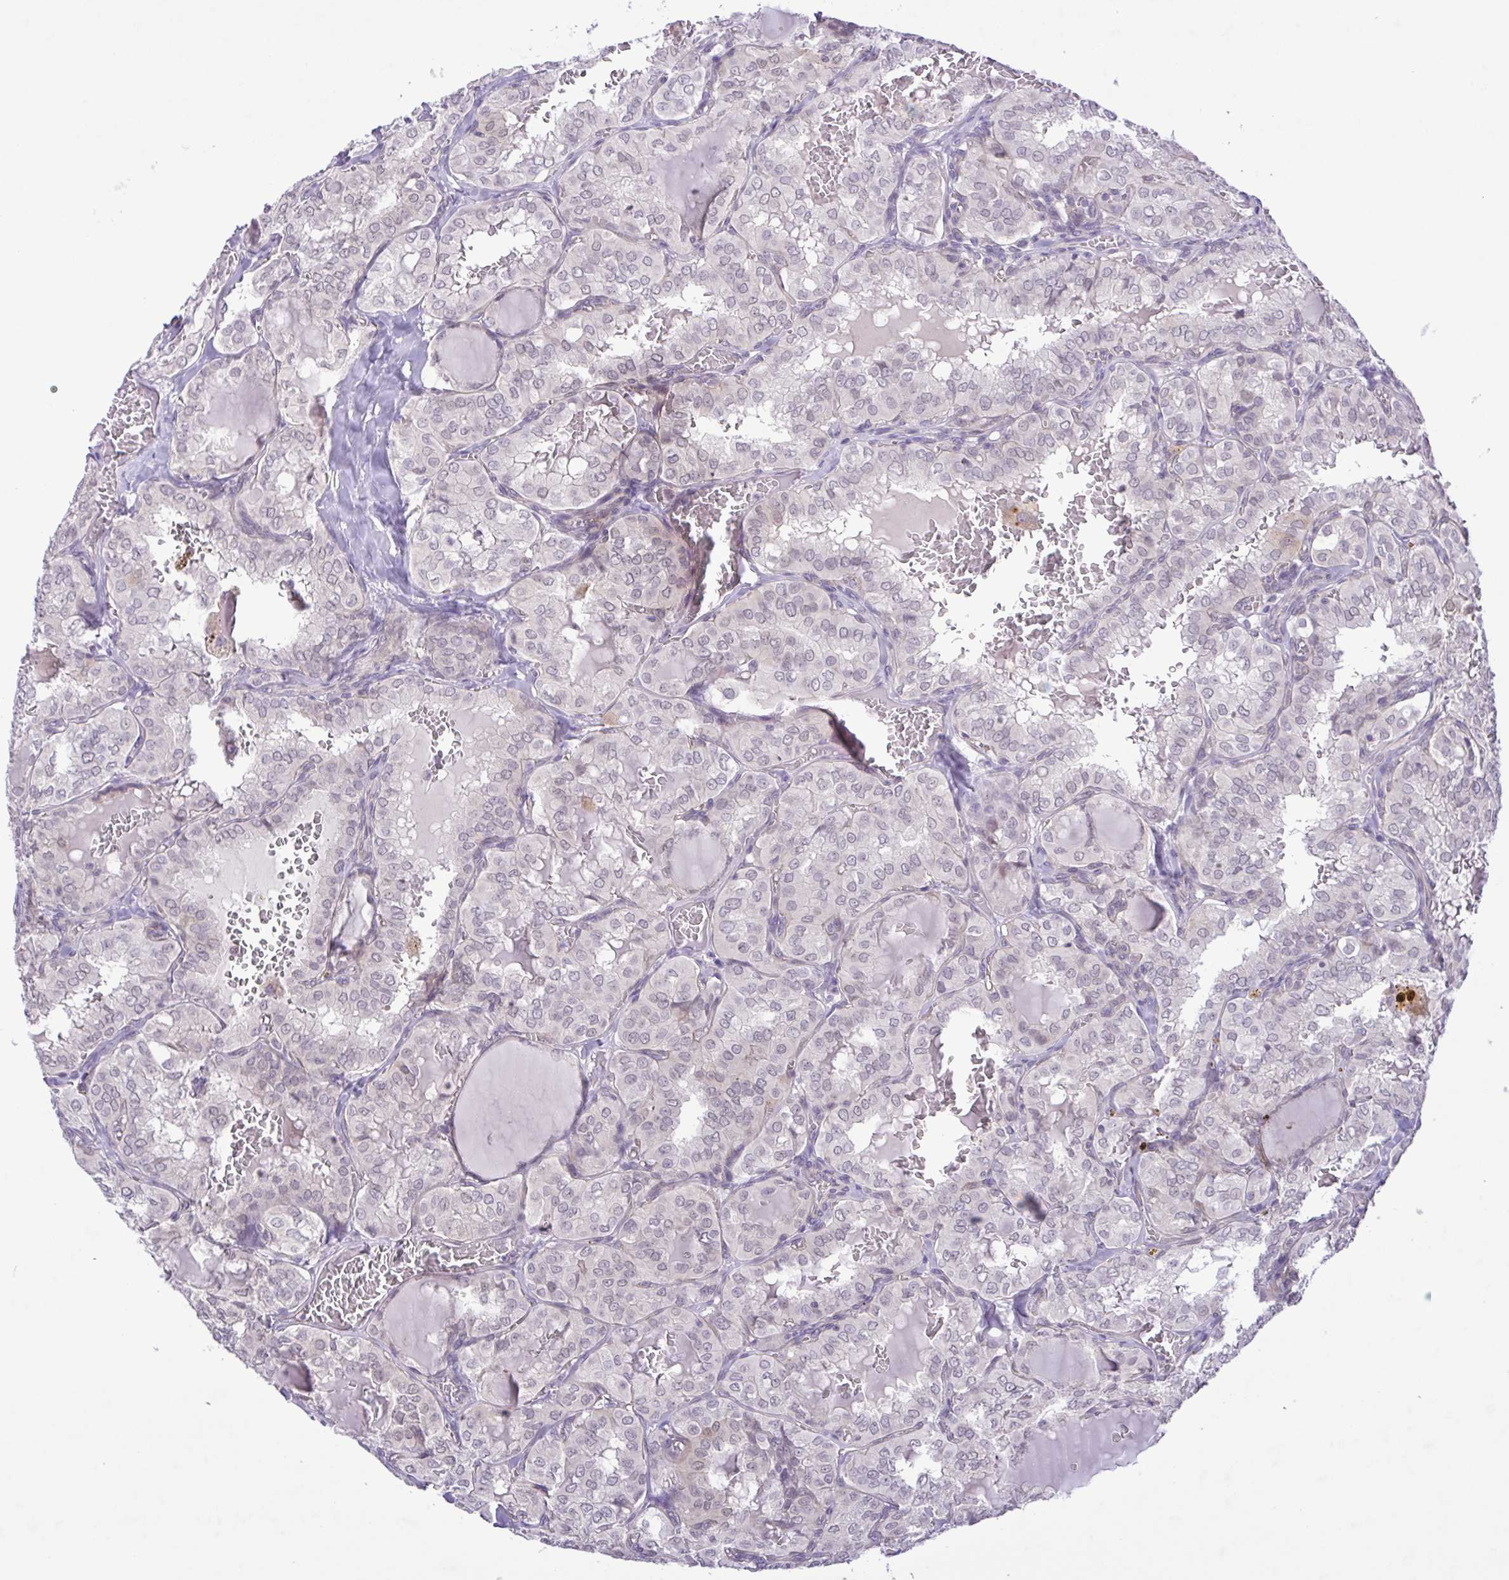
{"staining": {"intensity": "negative", "quantity": "none", "location": "none"}, "tissue": "thyroid cancer", "cell_type": "Tumor cells", "image_type": "cancer", "snomed": [{"axis": "morphology", "description": "Papillary adenocarcinoma, NOS"}, {"axis": "topography", "description": "Thyroid gland"}], "caption": "Immunohistochemistry photomicrograph of neoplastic tissue: thyroid cancer (papillary adenocarcinoma) stained with DAB shows no significant protein expression in tumor cells.", "gene": "IL1RN", "patient": {"sex": "male", "age": 20}}